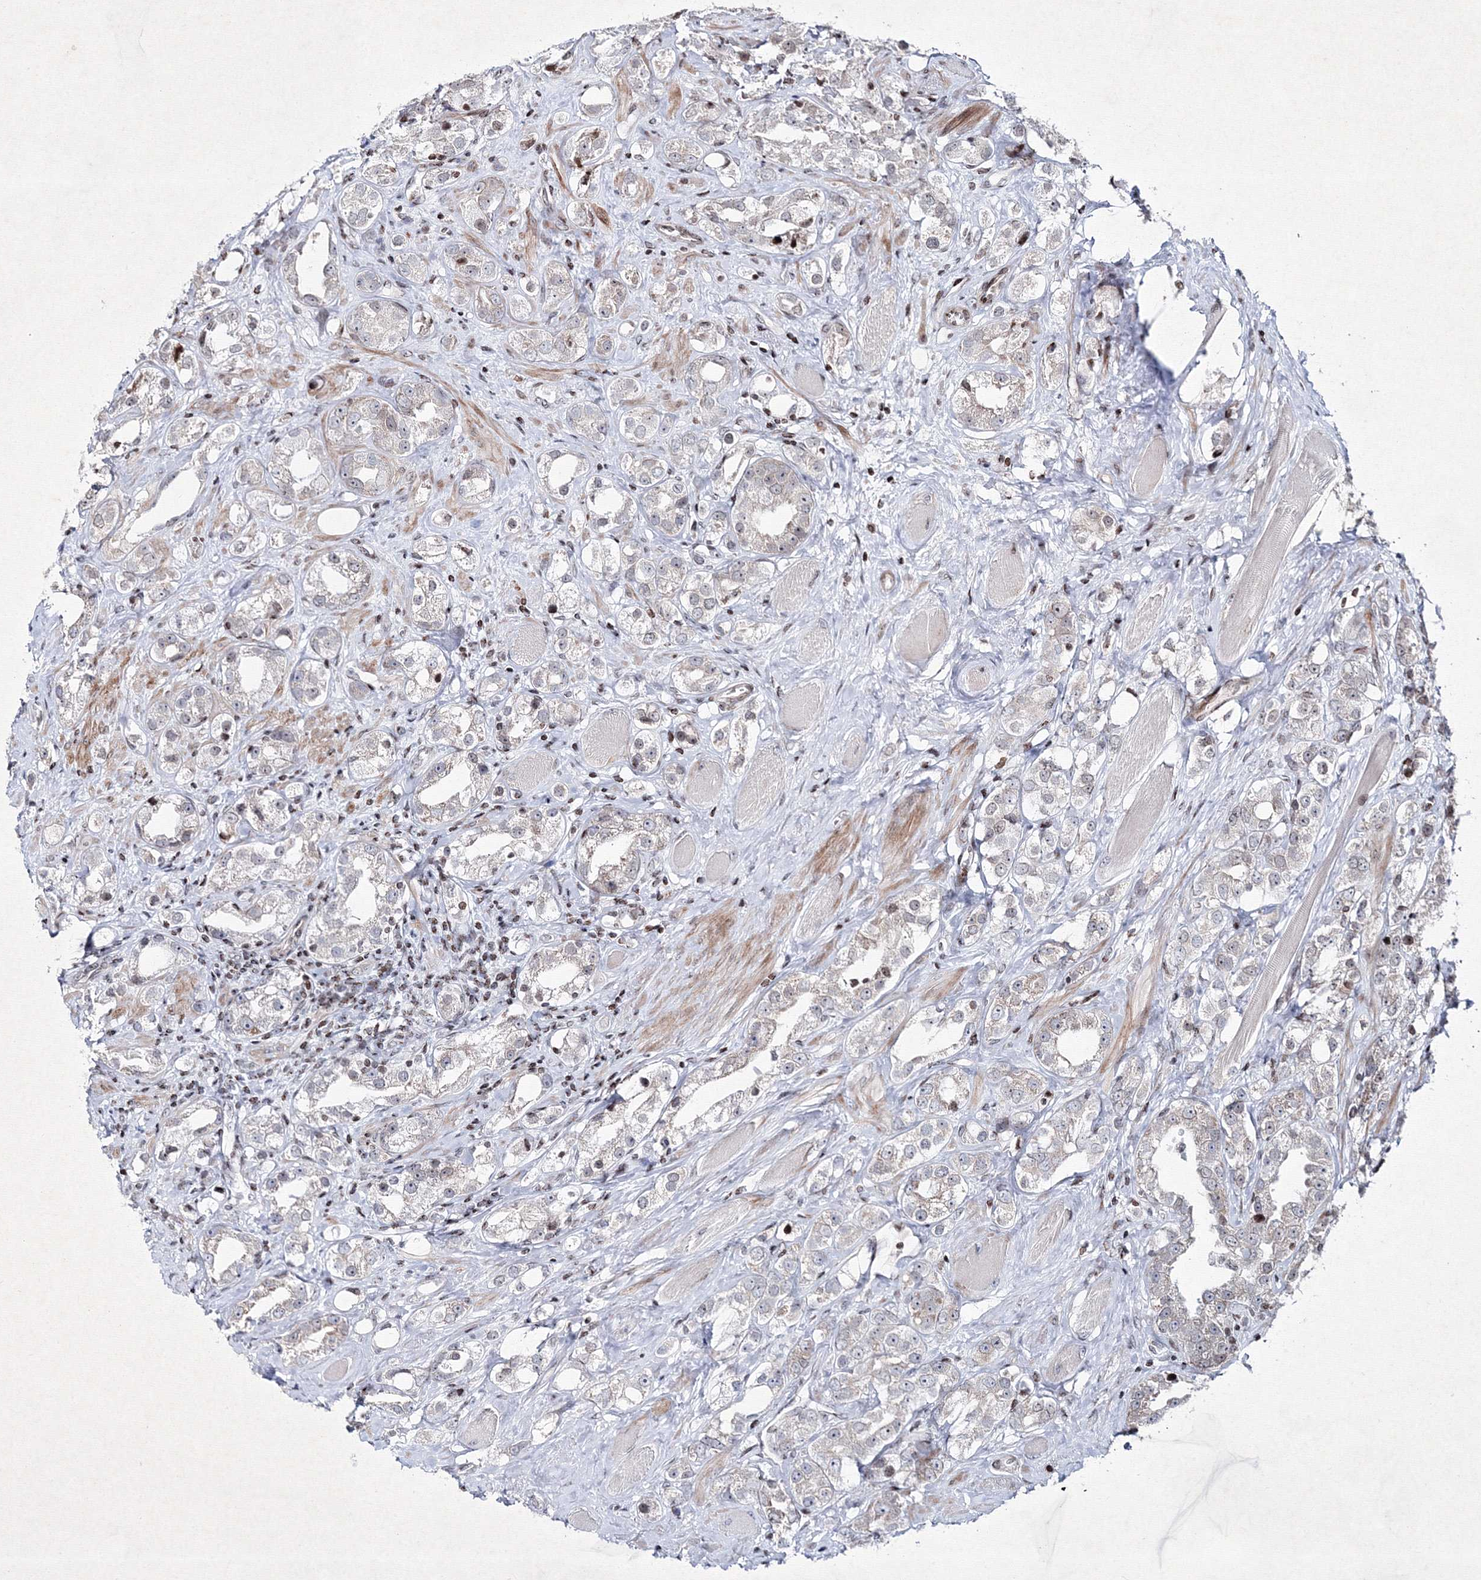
{"staining": {"intensity": "negative", "quantity": "none", "location": "none"}, "tissue": "prostate cancer", "cell_type": "Tumor cells", "image_type": "cancer", "snomed": [{"axis": "morphology", "description": "Adenocarcinoma, NOS"}, {"axis": "topography", "description": "Prostate"}], "caption": "The micrograph displays no significant positivity in tumor cells of adenocarcinoma (prostate).", "gene": "SMIM29", "patient": {"sex": "male", "age": 79}}